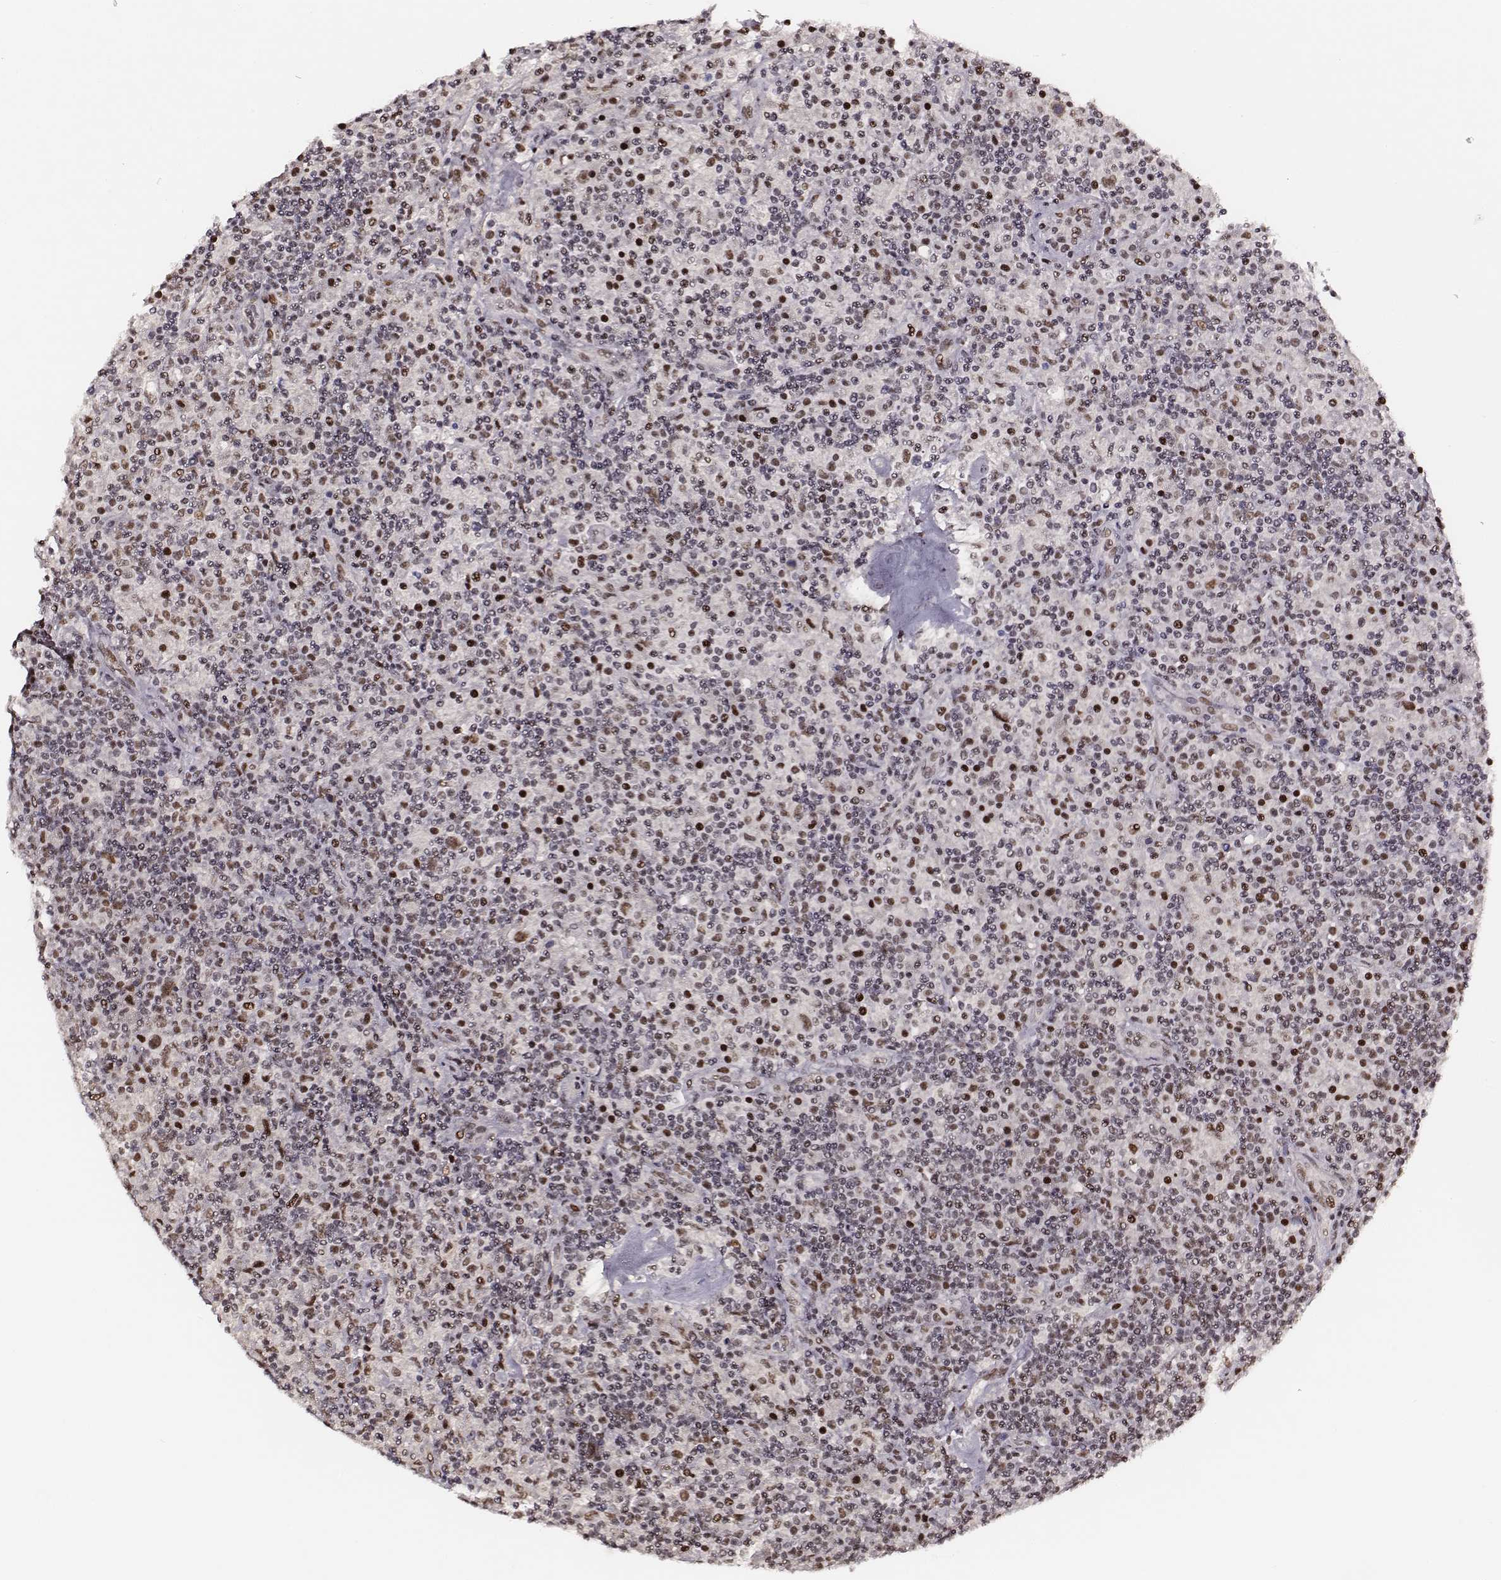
{"staining": {"intensity": "moderate", "quantity": ">75%", "location": "nuclear"}, "tissue": "lymphoma", "cell_type": "Tumor cells", "image_type": "cancer", "snomed": [{"axis": "morphology", "description": "Hodgkin's disease, NOS"}, {"axis": "topography", "description": "Lymph node"}], "caption": "Hodgkin's disease stained for a protein (brown) demonstrates moderate nuclear positive expression in approximately >75% of tumor cells.", "gene": "PPARA", "patient": {"sex": "male", "age": 70}}